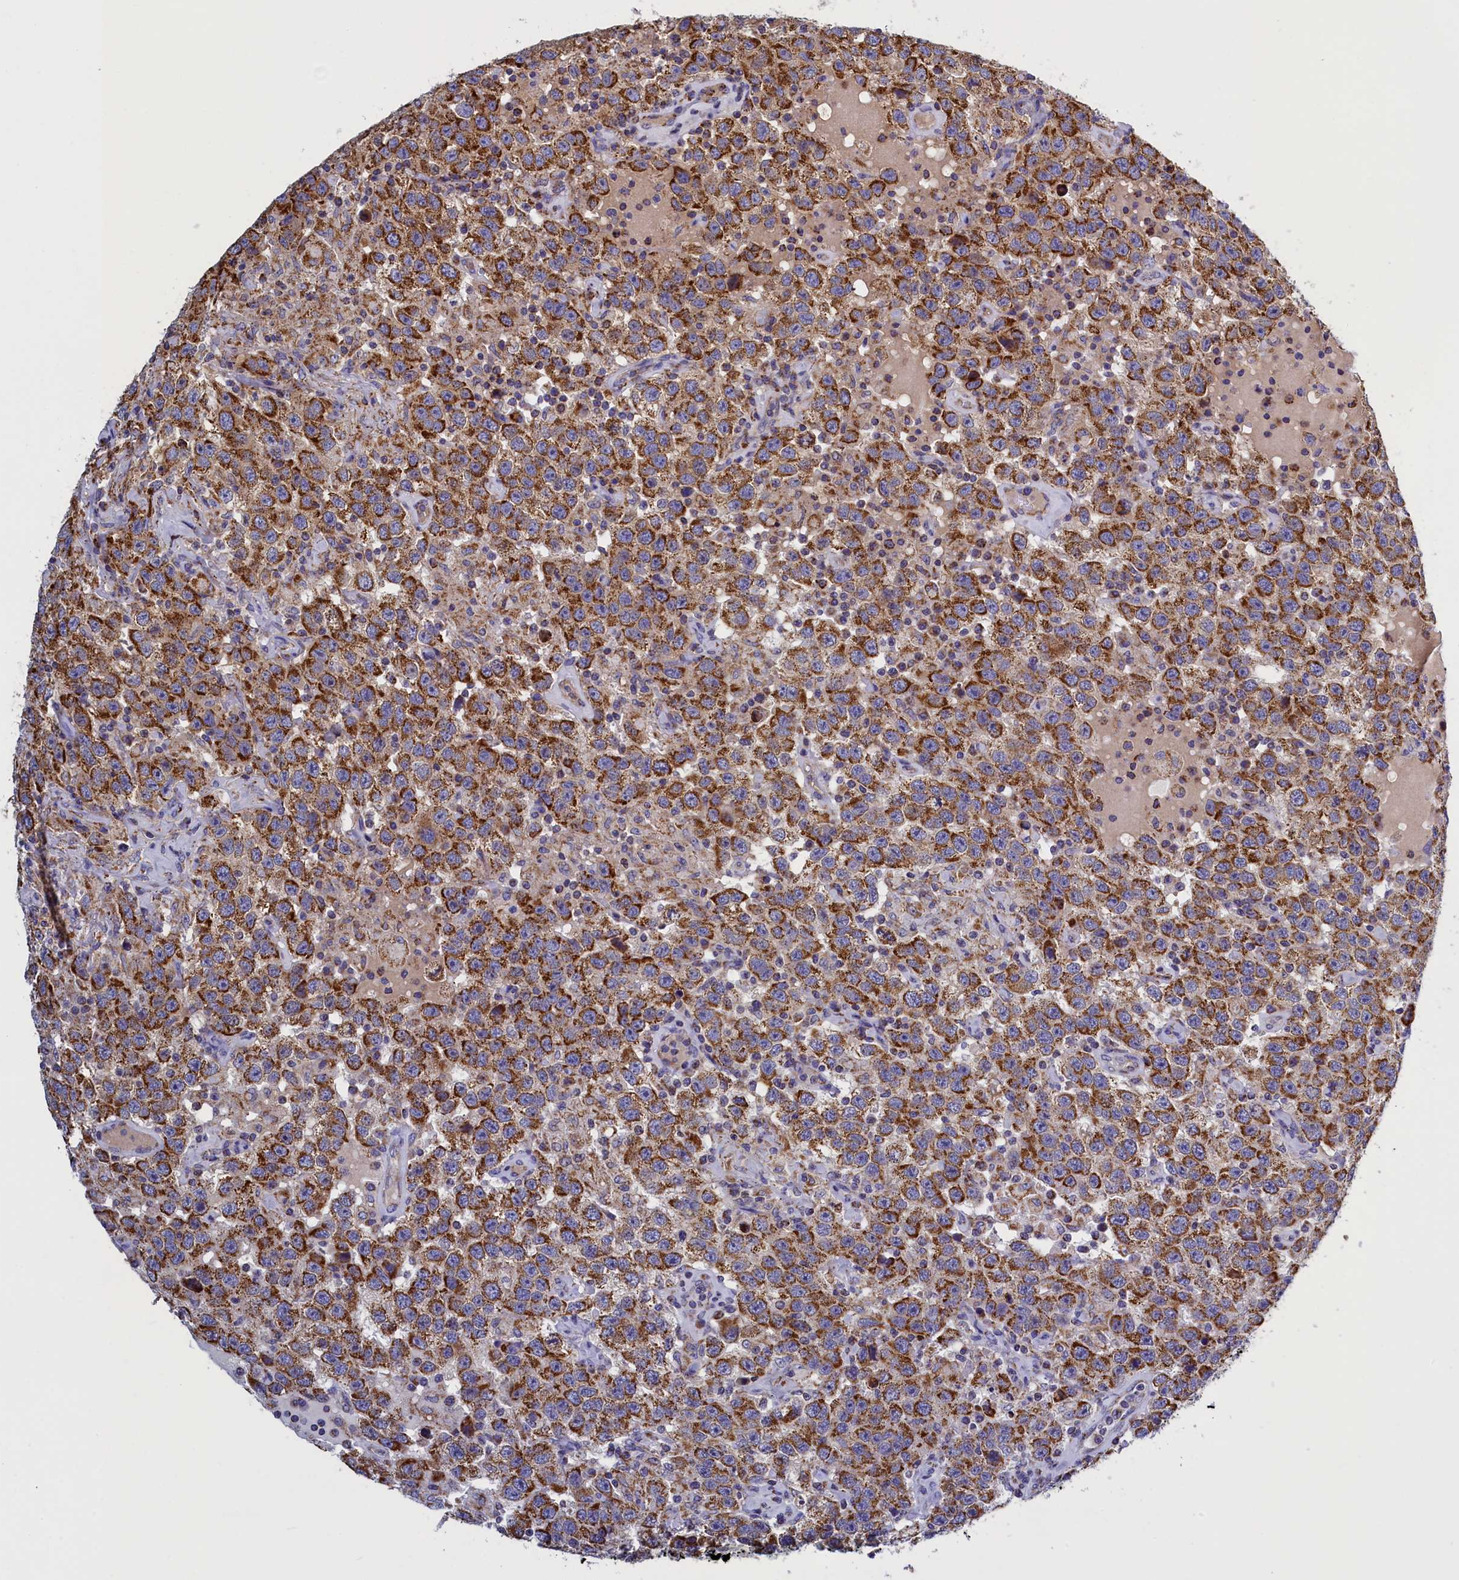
{"staining": {"intensity": "strong", "quantity": ">75%", "location": "cytoplasmic/membranous"}, "tissue": "testis cancer", "cell_type": "Tumor cells", "image_type": "cancer", "snomed": [{"axis": "morphology", "description": "Seminoma, NOS"}, {"axis": "topography", "description": "Testis"}], "caption": "IHC photomicrograph of neoplastic tissue: human seminoma (testis) stained using immunohistochemistry (IHC) reveals high levels of strong protein expression localized specifically in the cytoplasmic/membranous of tumor cells, appearing as a cytoplasmic/membranous brown color.", "gene": "IFT122", "patient": {"sex": "male", "age": 41}}